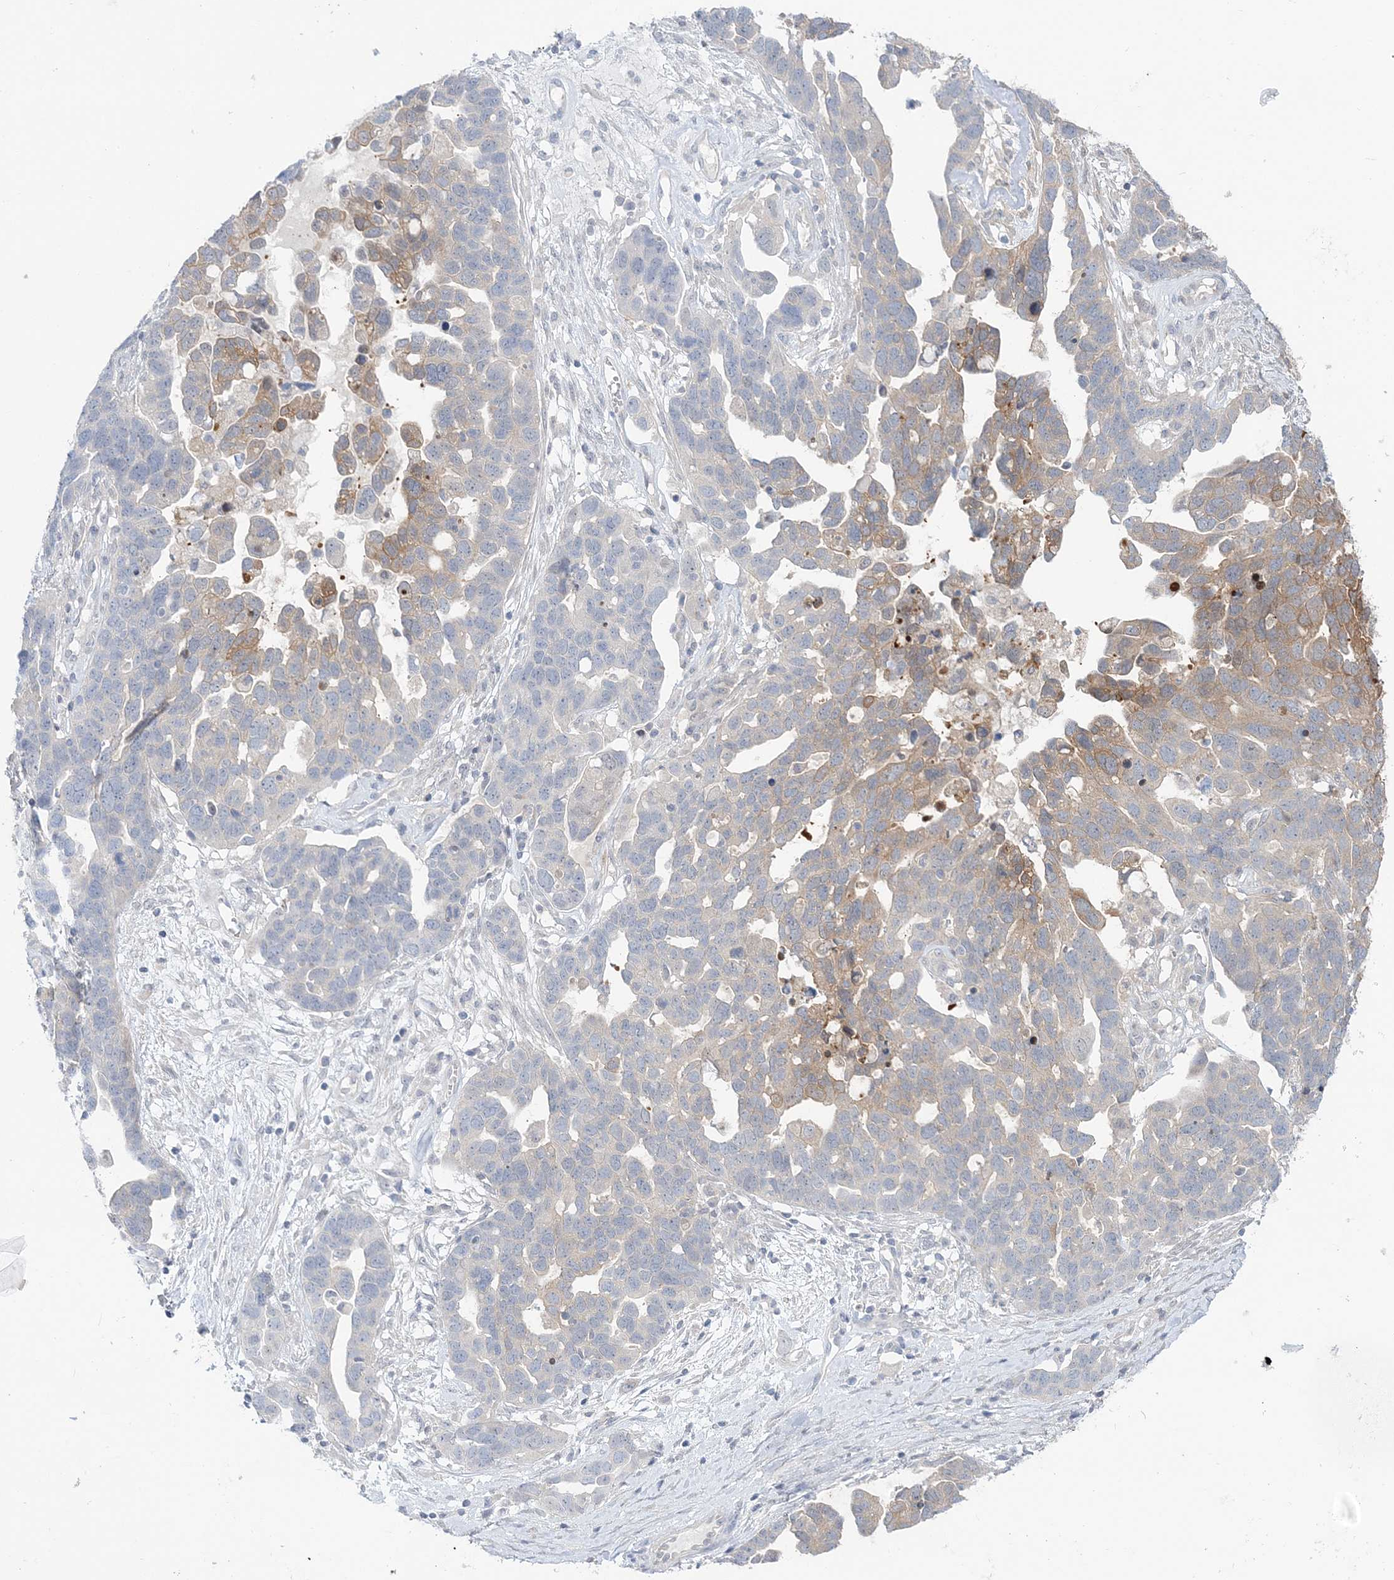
{"staining": {"intensity": "weak", "quantity": "25%-75%", "location": "cytoplasmic/membranous"}, "tissue": "ovarian cancer", "cell_type": "Tumor cells", "image_type": "cancer", "snomed": [{"axis": "morphology", "description": "Cystadenocarcinoma, serous, NOS"}, {"axis": "topography", "description": "Ovary"}], "caption": "Immunohistochemical staining of ovarian cancer displays low levels of weak cytoplasmic/membranous staining in about 25%-75% of tumor cells. (DAB = brown stain, brightfield microscopy at high magnification).", "gene": "THADA", "patient": {"sex": "female", "age": 54}}